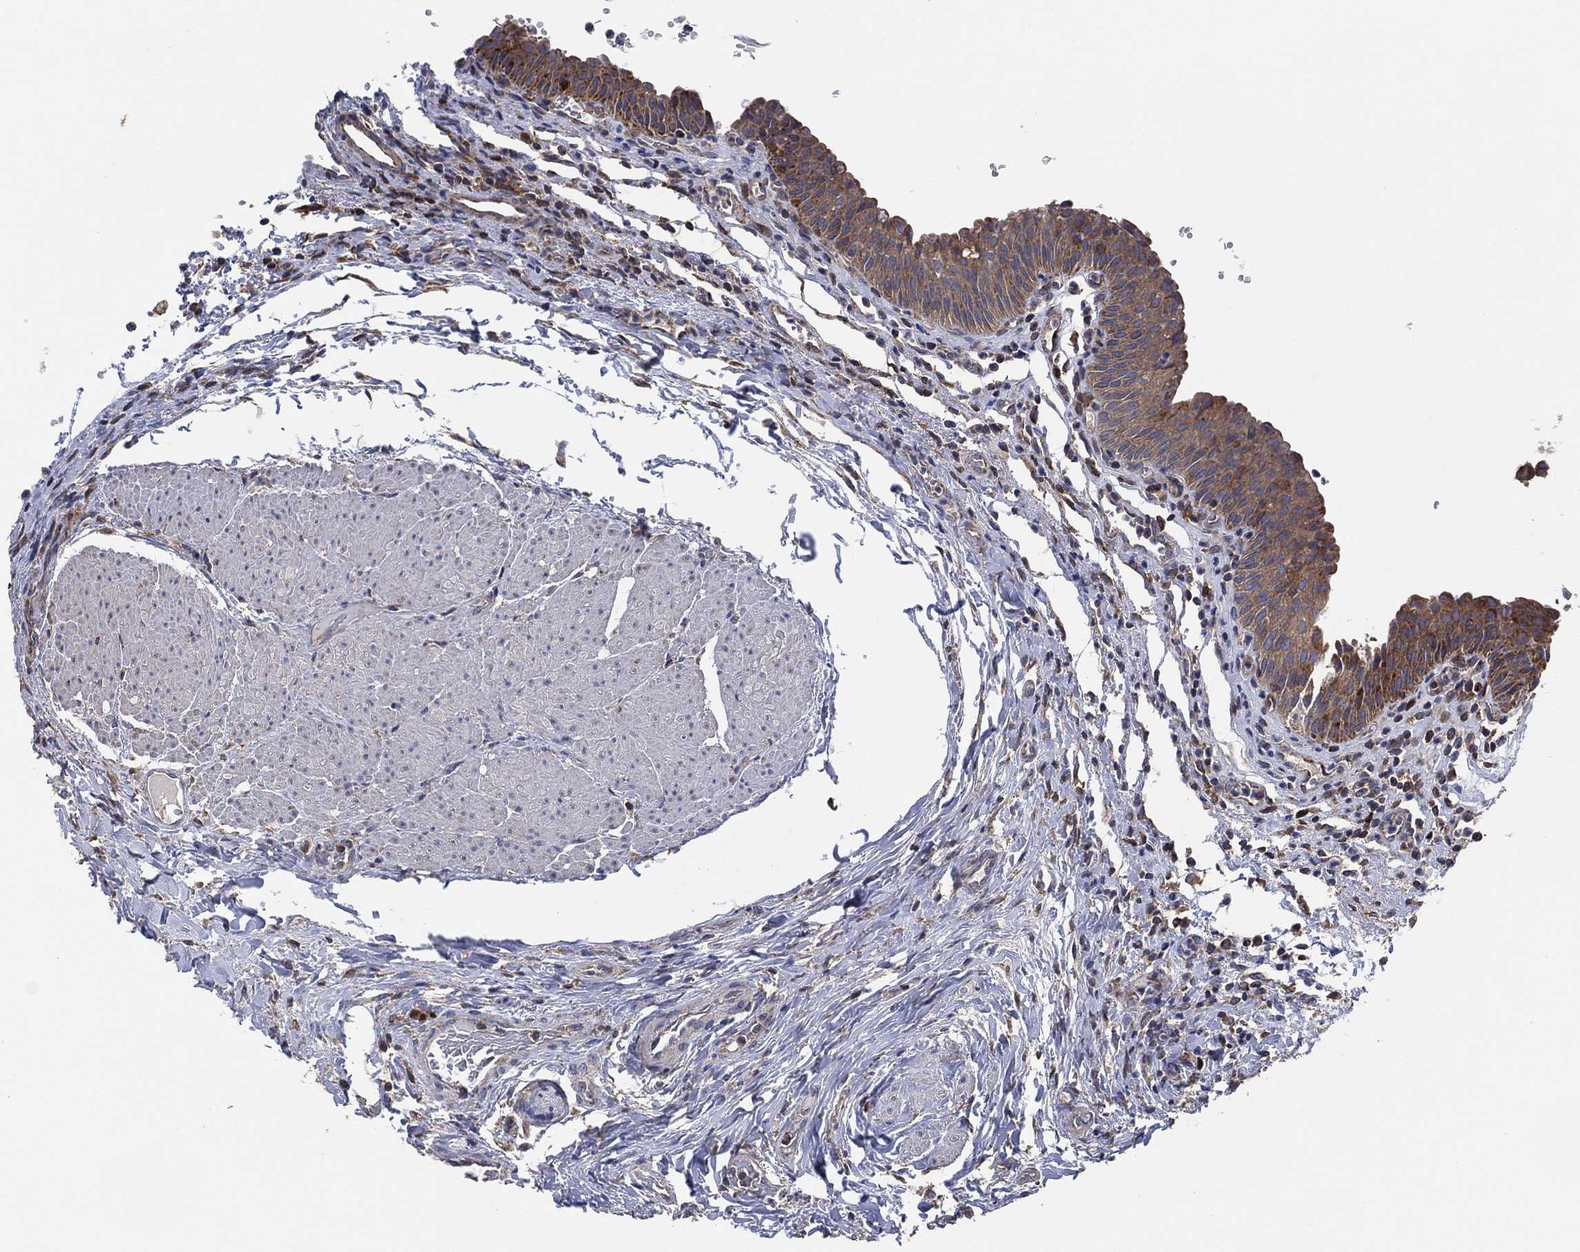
{"staining": {"intensity": "moderate", "quantity": "25%-75%", "location": "cytoplasmic/membranous"}, "tissue": "urinary bladder", "cell_type": "Urothelial cells", "image_type": "normal", "snomed": [{"axis": "morphology", "description": "Normal tissue, NOS"}, {"axis": "topography", "description": "Urinary bladder"}], "caption": "An image showing moderate cytoplasmic/membranous positivity in about 25%-75% of urothelial cells in unremarkable urinary bladder, as visualized by brown immunohistochemical staining.", "gene": "LIMD1", "patient": {"sex": "male", "age": 66}}